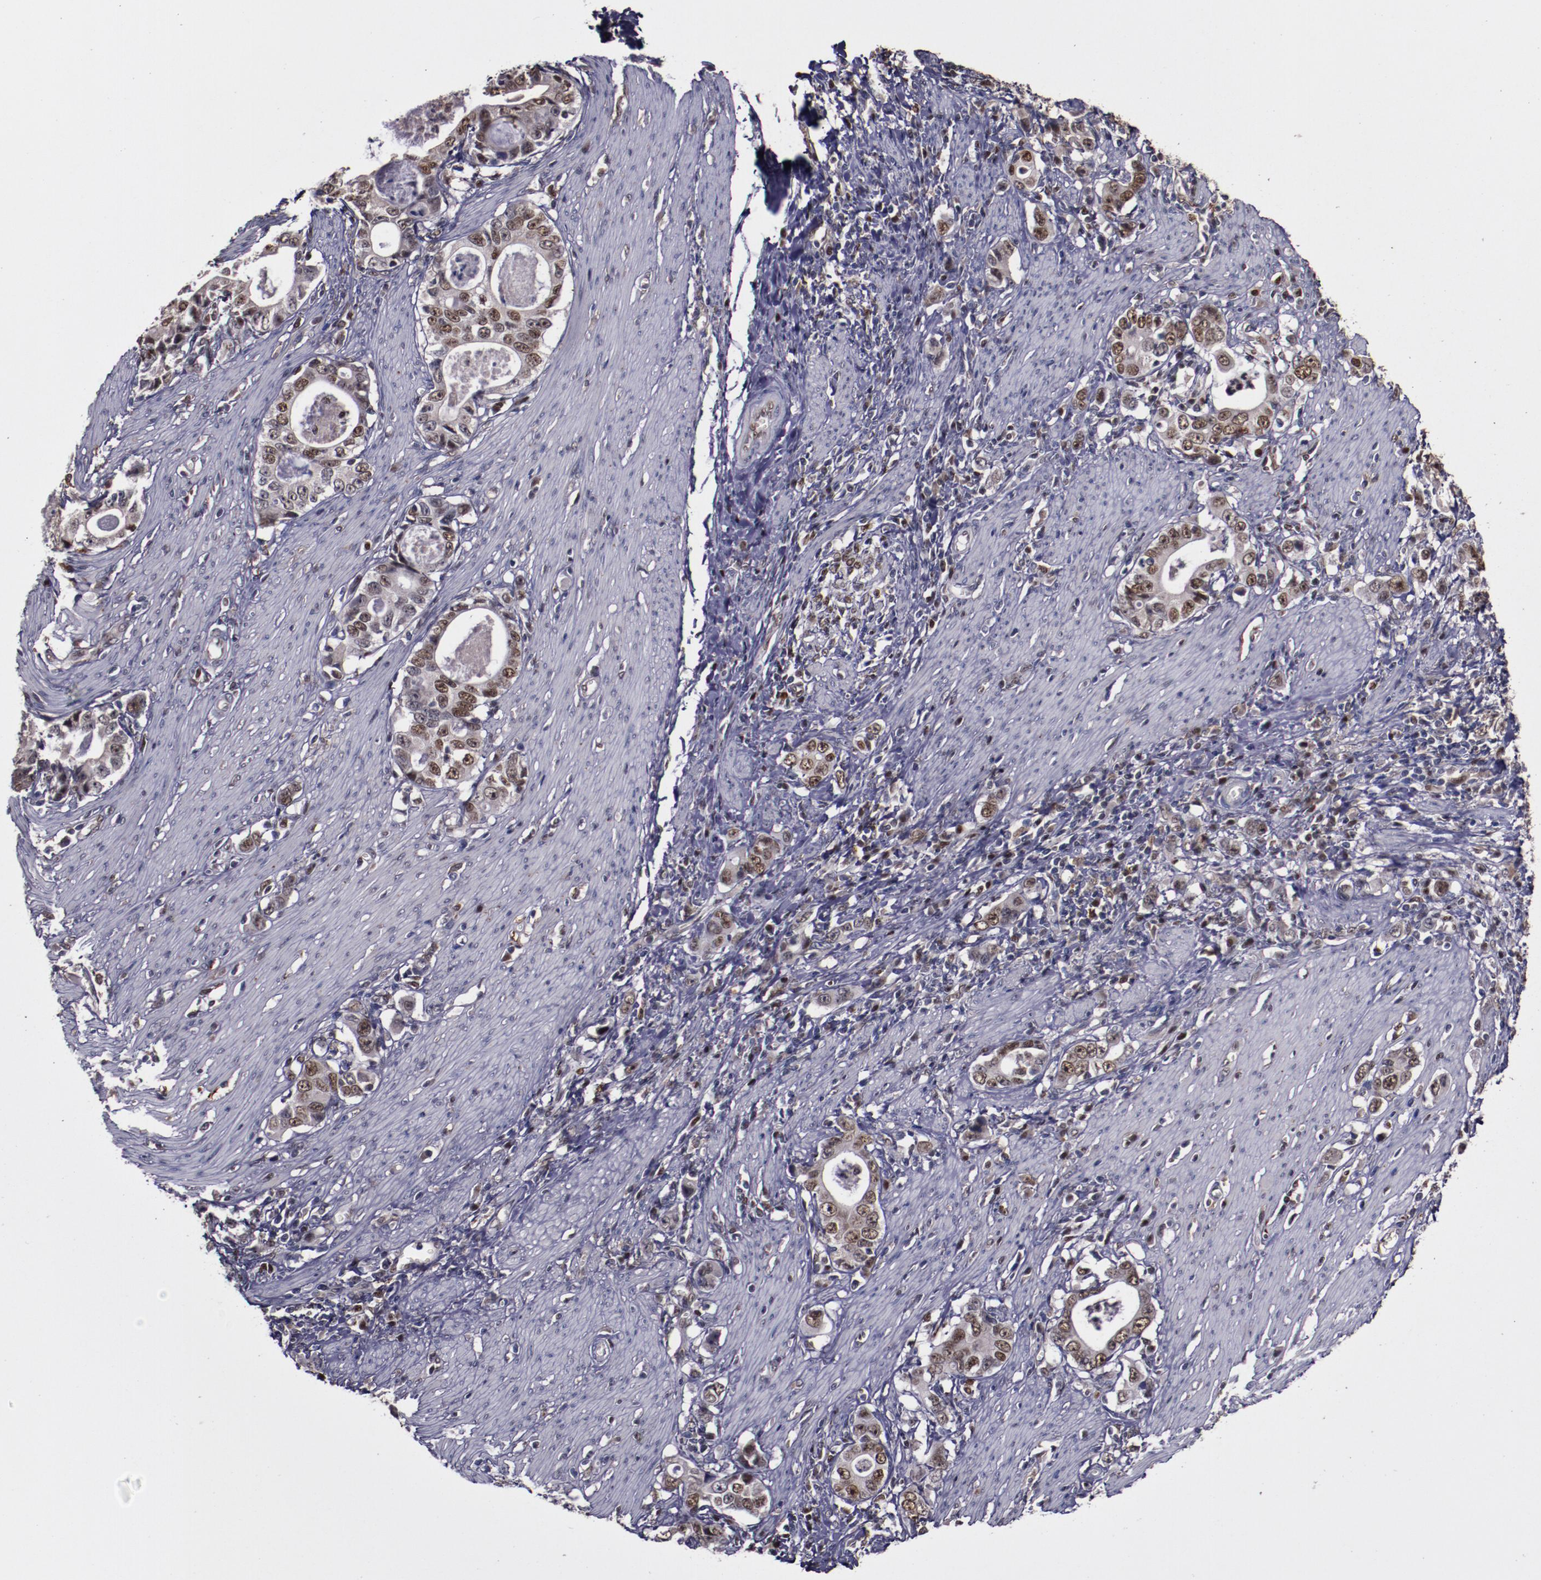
{"staining": {"intensity": "moderate", "quantity": ">75%", "location": "nuclear"}, "tissue": "stomach cancer", "cell_type": "Tumor cells", "image_type": "cancer", "snomed": [{"axis": "morphology", "description": "Adenocarcinoma, NOS"}, {"axis": "topography", "description": "Stomach, lower"}], "caption": "Protein staining of stomach adenocarcinoma tissue reveals moderate nuclear expression in about >75% of tumor cells.", "gene": "CHEK2", "patient": {"sex": "female", "age": 72}}